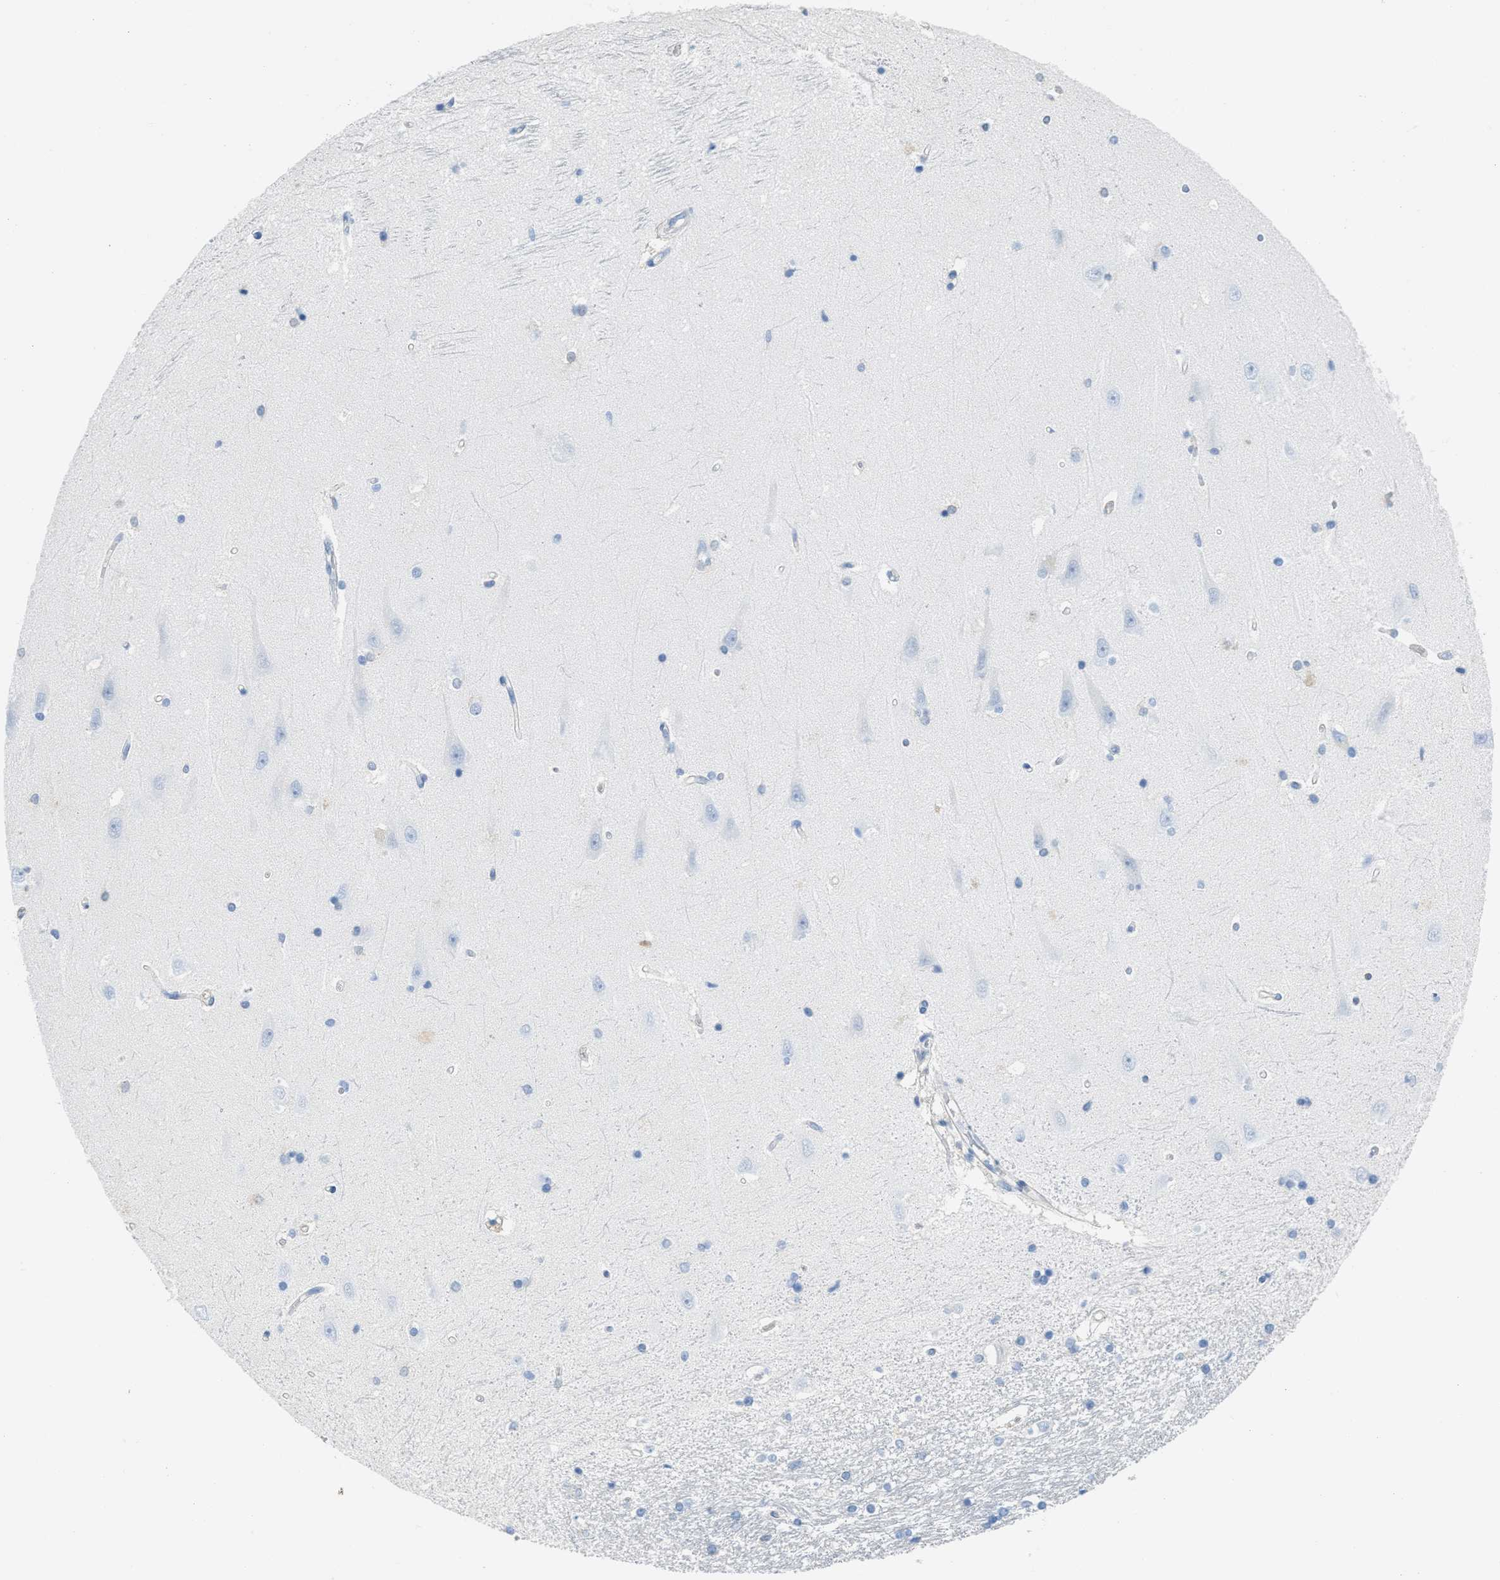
{"staining": {"intensity": "negative", "quantity": "none", "location": "none"}, "tissue": "hippocampus", "cell_type": "Glial cells", "image_type": "normal", "snomed": [{"axis": "morphology", "description": "Normal tissue, NOS"}, {"axis": "topography", "description": "Hippocampus"}], "caption": "The histopathology image exhibits no staining of glial cells in normal hippocampus.", "gene": "SERPINB1", "patient": {"sex": "male", "age": 45}}